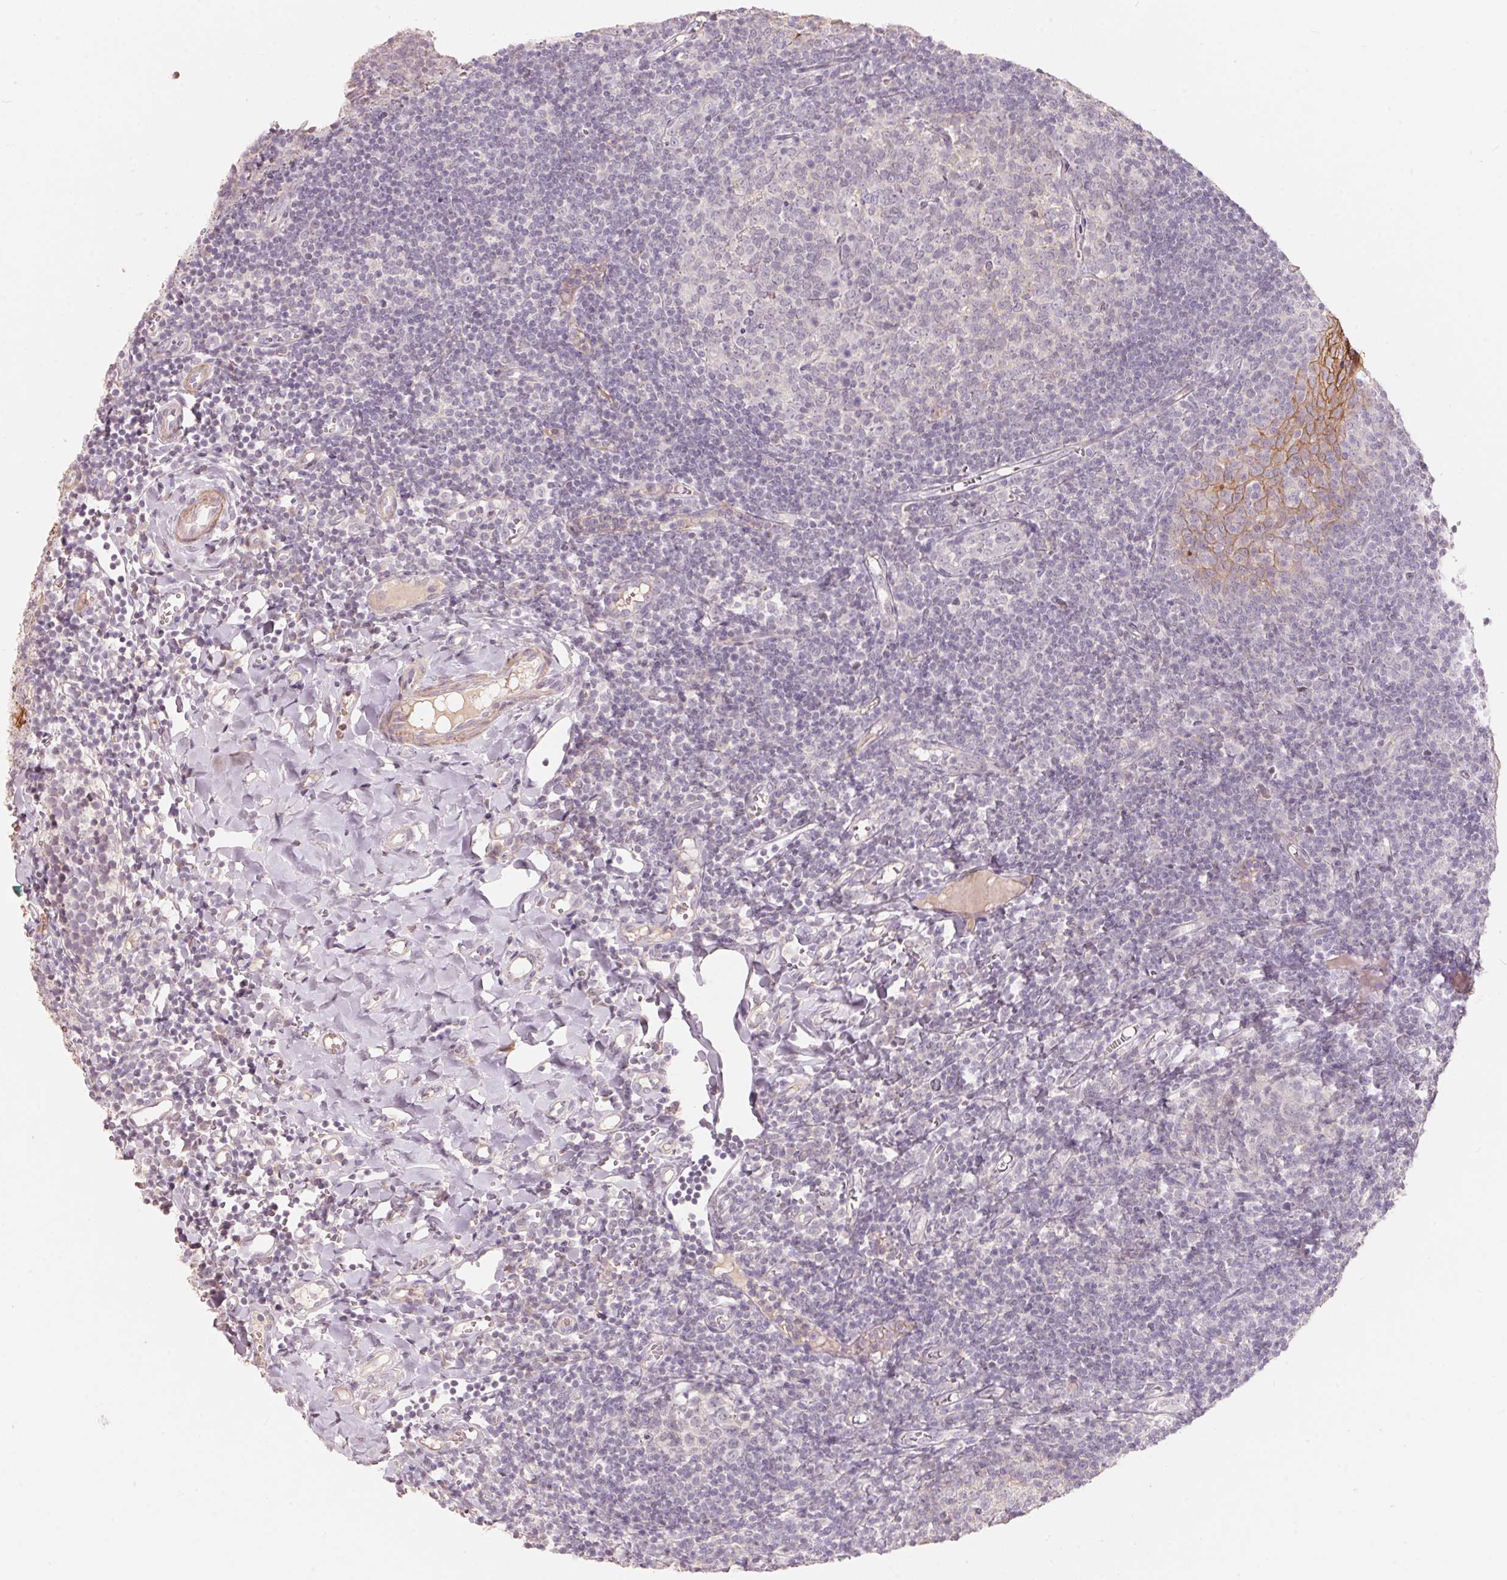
{"staining": {"intensity": "negative", "quantity": "none", "location": "none"}, "tissue": "lymph node", "cell_type": "Germinal center cells", "image_type": "normal", "snomed": [{"axis": "morphology", "description": "Normal tissue, NOS"}, {"axis": "topography", "description": "Lymph node"}], "caption": "An immunohistochemistry (IHC) histopathology image of unremarkable lymph node is shown. There is no staining in germinal center cells of lymph node. The staining was performed using DAB (3,3'-diaminobenzidine) to visualize the protein expression in brown, while the nuclei were stained in blue with hematoxylin (Magnification: 20x).", "gene": "TP53AIP1", "patient": {"sex": "female", "age": 21}}